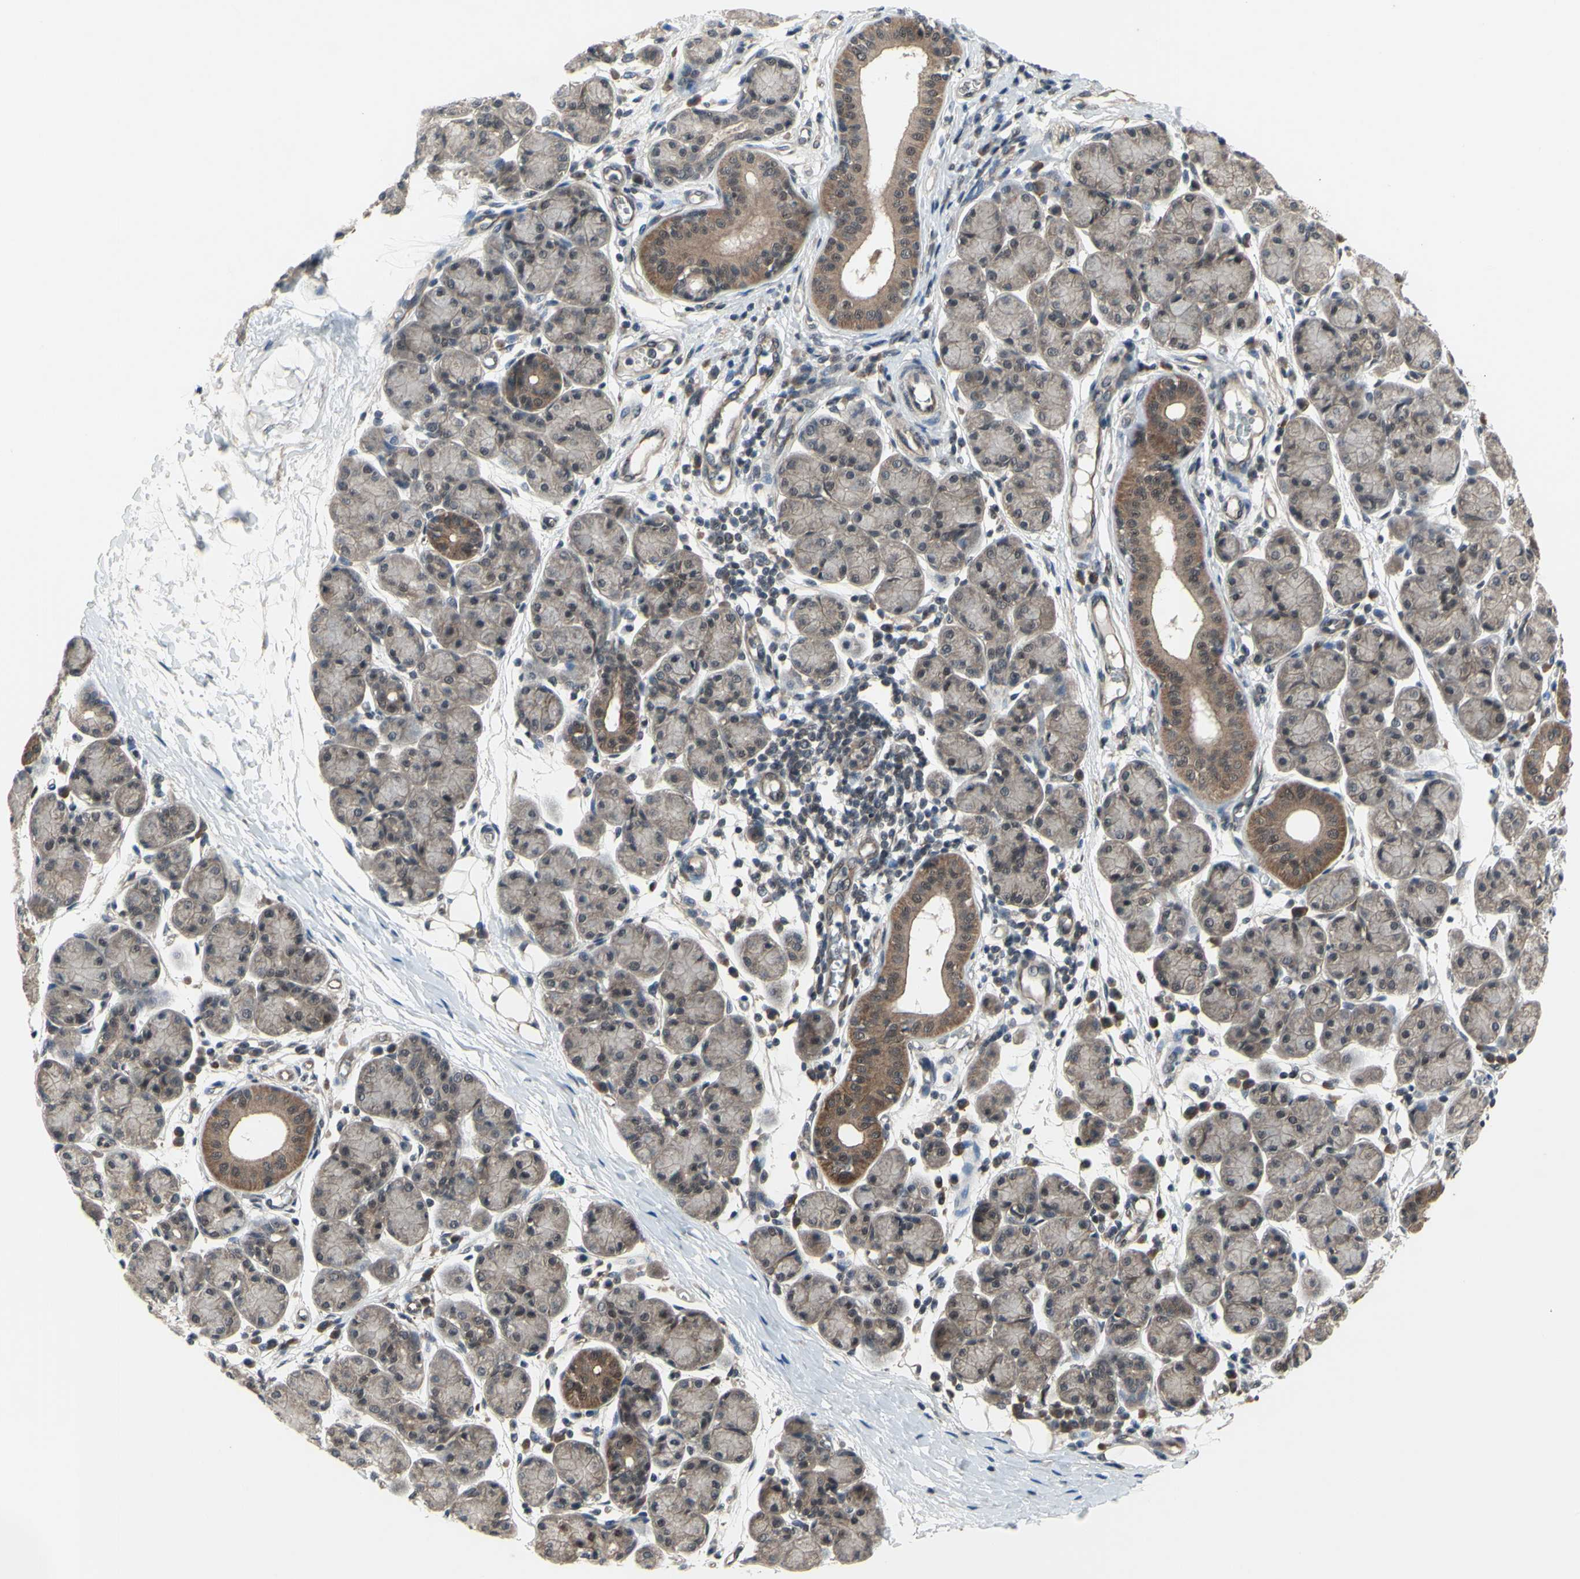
{"staining": {"intensity": "moderate", "quantity": "25%-75%", "location": "cytoplasmic/membranous"}, "tissue": "salivary gland", "cell_type": "Glandular cells", "image_type": "normal", "snomed": [{"axis": "morphology", "description": "Normal tissue, NOS"}, {"axis": "morphology", "description": "Inflammation, NOS"}, {"axis": "topography", "description": "Lymph node"}, {"axis": "topography", "description": "Salivary gland"}], "caption": "IHC of unremarkable human salivary gland shows medium levels of moderate cytoplasmic/membranous expression in about 25%-75% of glandular cells. The staining was performed using DAB, with brown indicating positive protein expression. Nuclei are stained blue with hematoxylin.", "gene": "TRDMT1", "patient": {"sex": "male", "age": 3}}